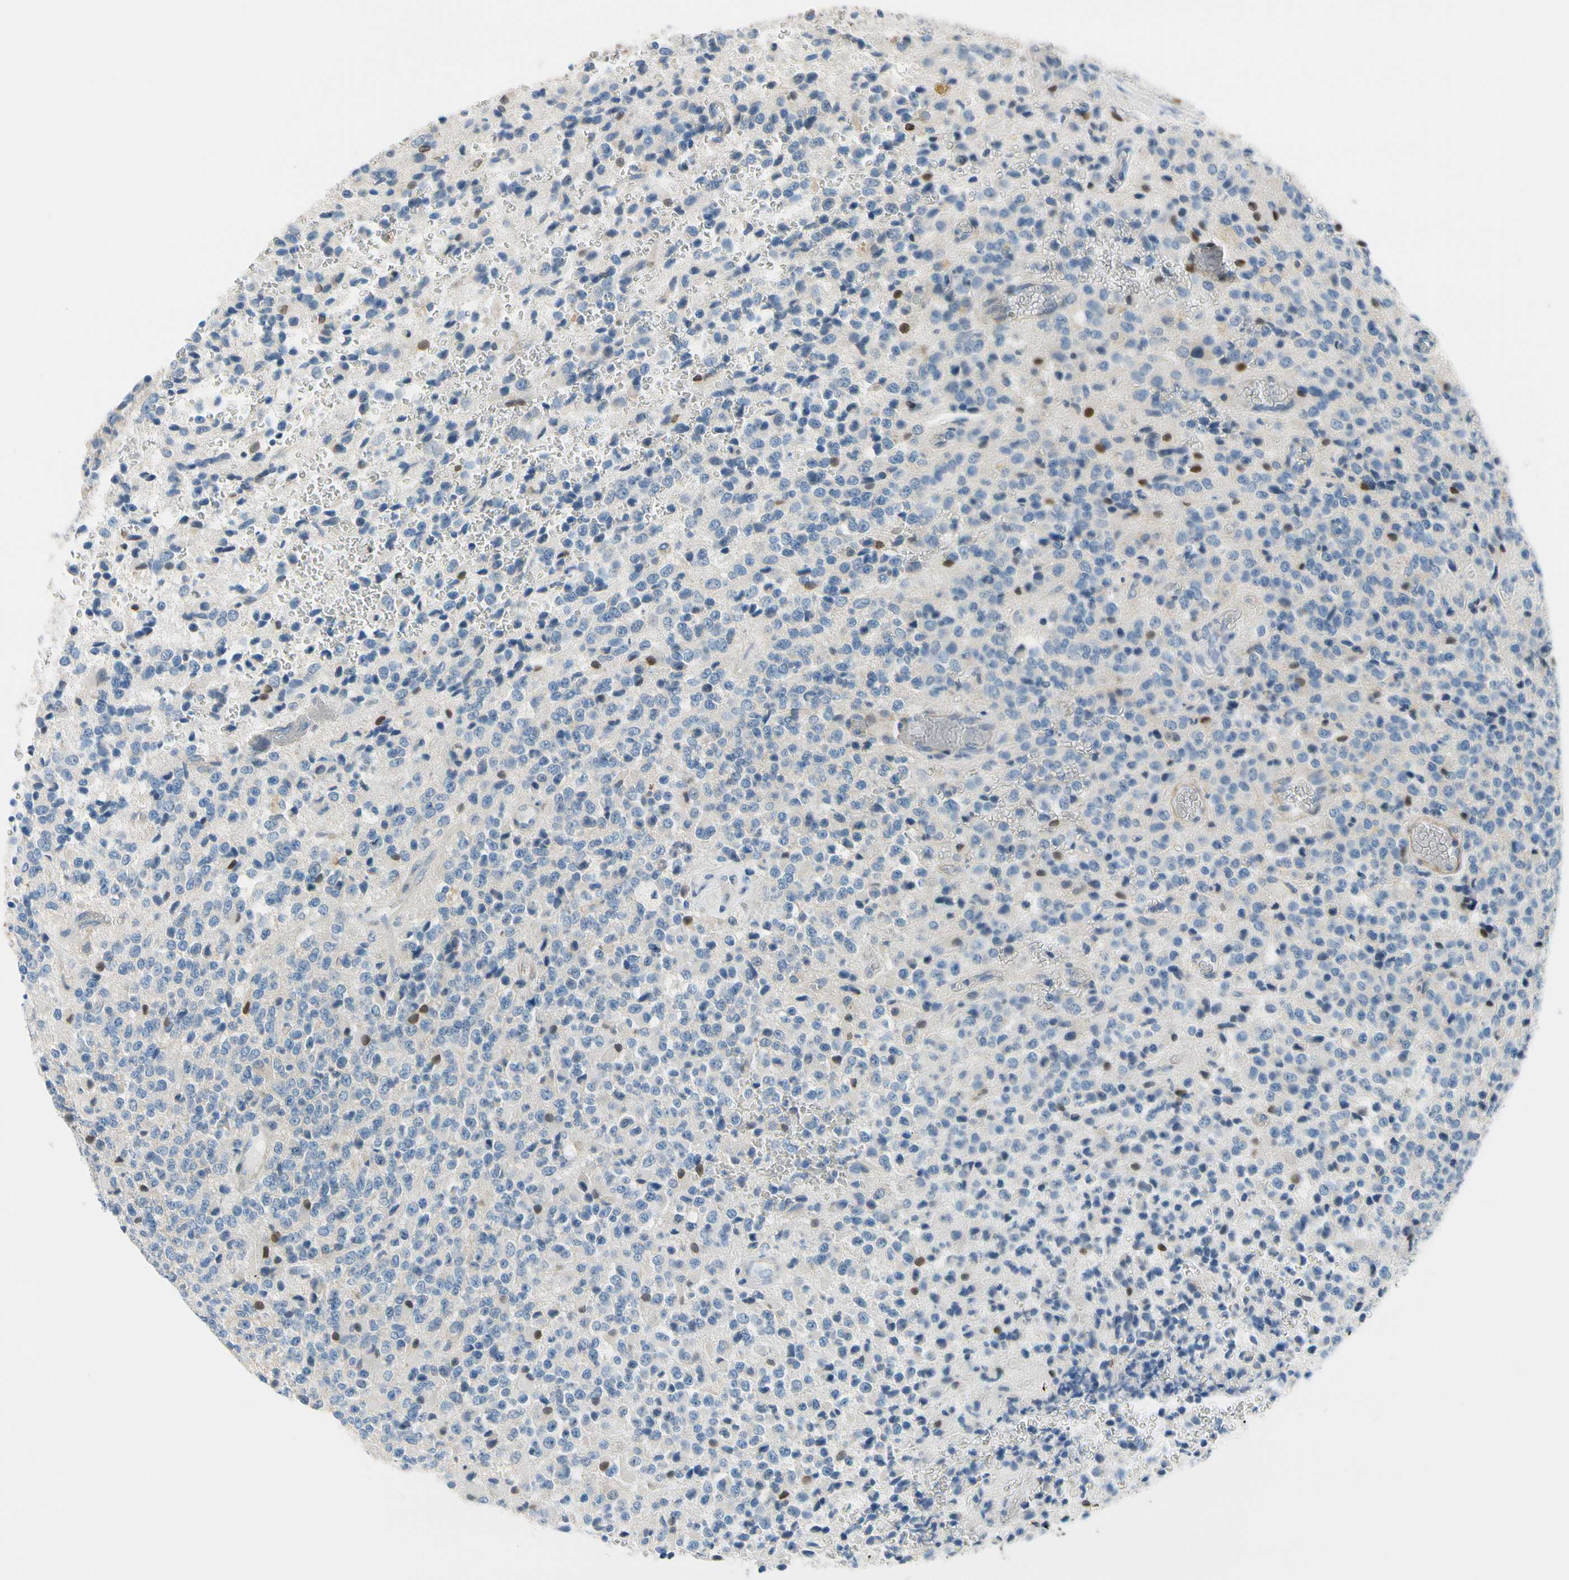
{"staining": {"intensity": "strong", "quantity": "<25%", "location": "nuclear"}, "tissue": "glioma", "cell_type": "Tumor cells", "image_type": "cancer", "snomed": [{"axis": "morphology", "description": "Glioma, malignant, High grade"}, {"axis": "topography", "description": "pancreas cauda"}], "caption": "Glioma stained with a protein marker exhibits strong staining in tumor cells.", "gene": "FCER2", "patient": {"sex": "male", "age": 60}}